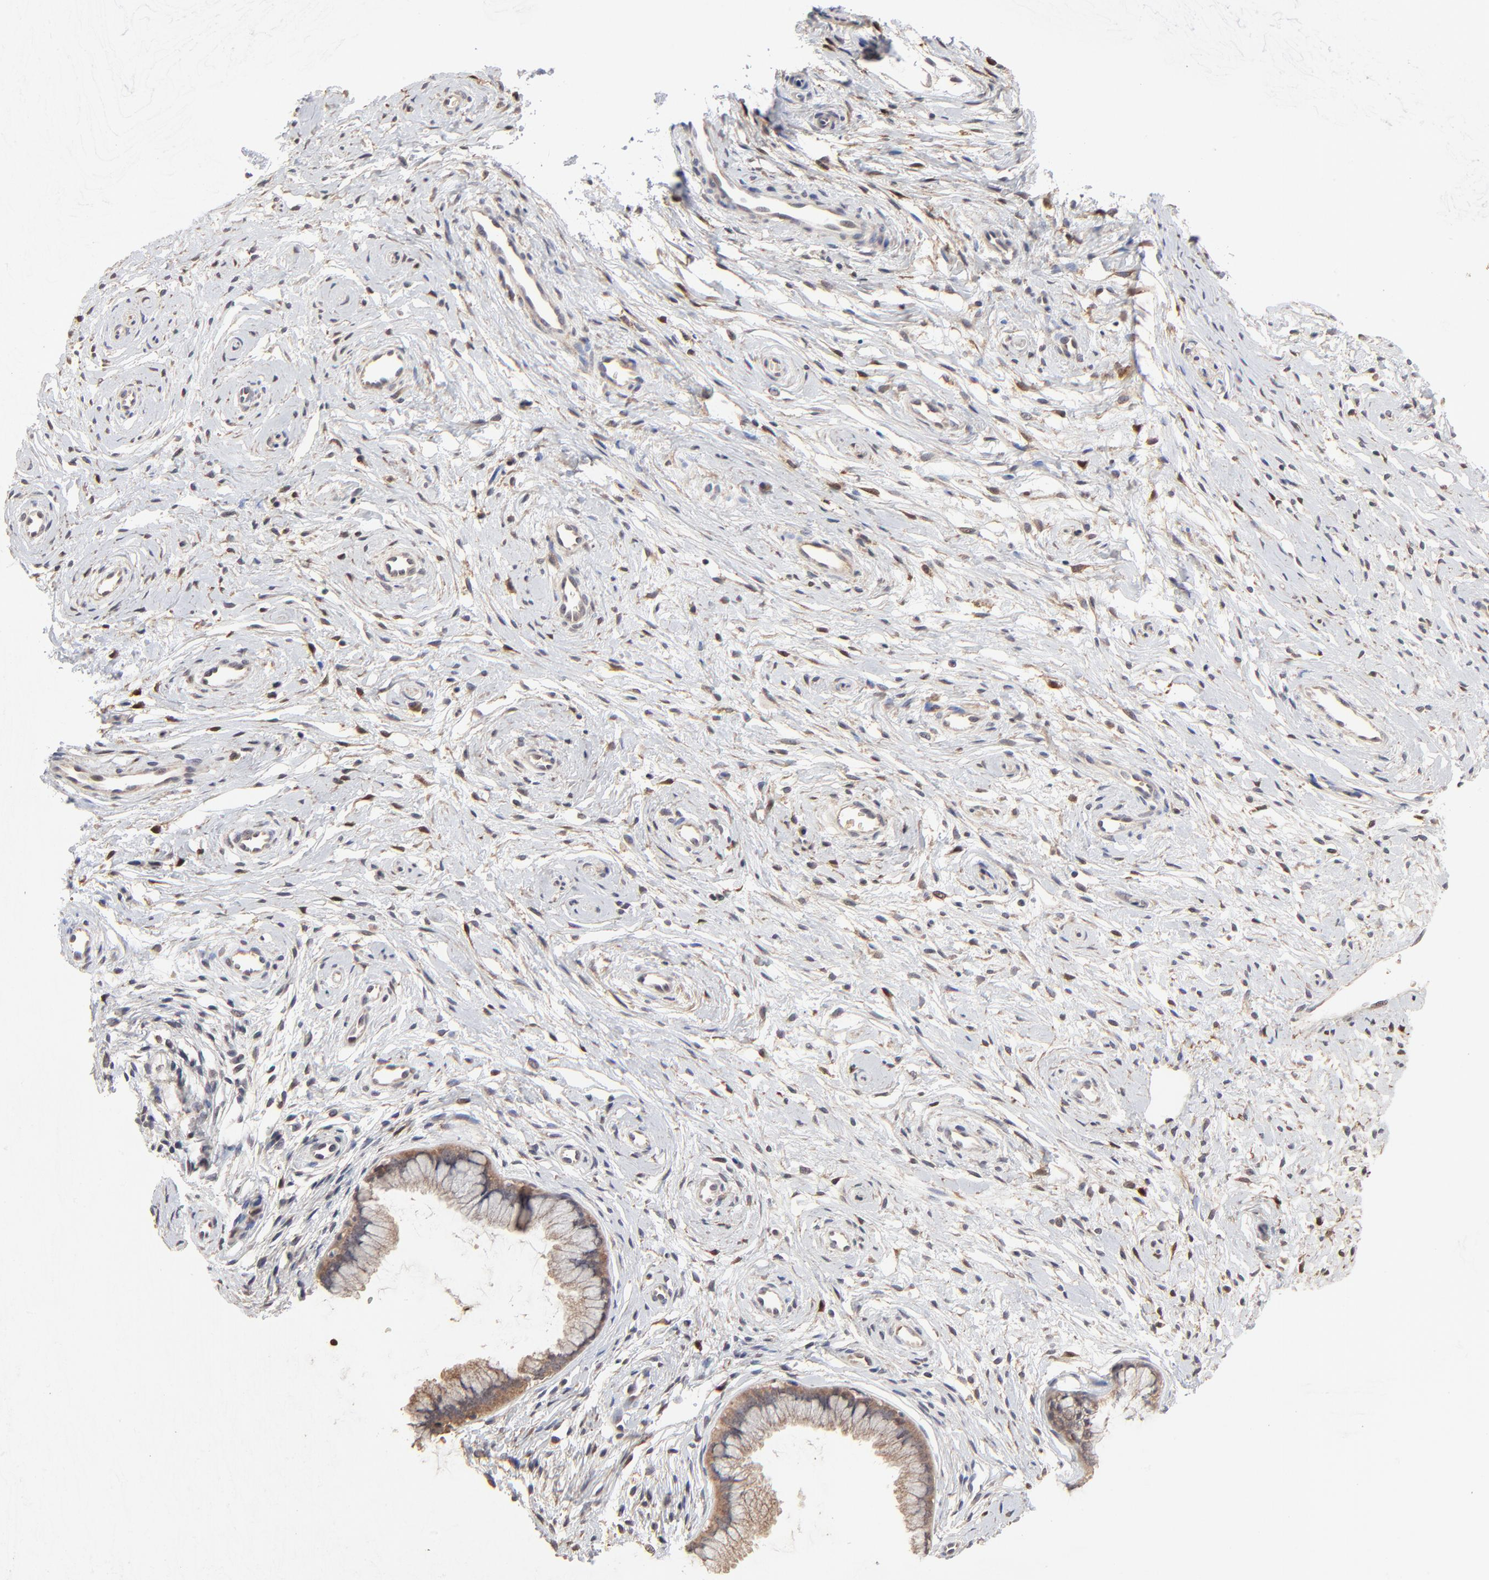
{"staining": {"intensity": "moderate", "quantity": ">75%", "location": "cytoplasmic/membranous"}, "tissue": "cervix", "cell_type": "Glandular cells", "image_type": "normal", "snomed": [{"axis": "morphology", "description": "Normal tissue, NOS"}, {"axis": "topography", "description": "Cervix"}], "caption": "Immunohistochemistry (IHC) image of normal cervix stained for a protein (brown), which displays medium levels of moderate cytoplasmic/membranous staining in about >75% of glandular cells.", "gene": "FRMD8", "patient": {"sex": "female", "age": 39}}